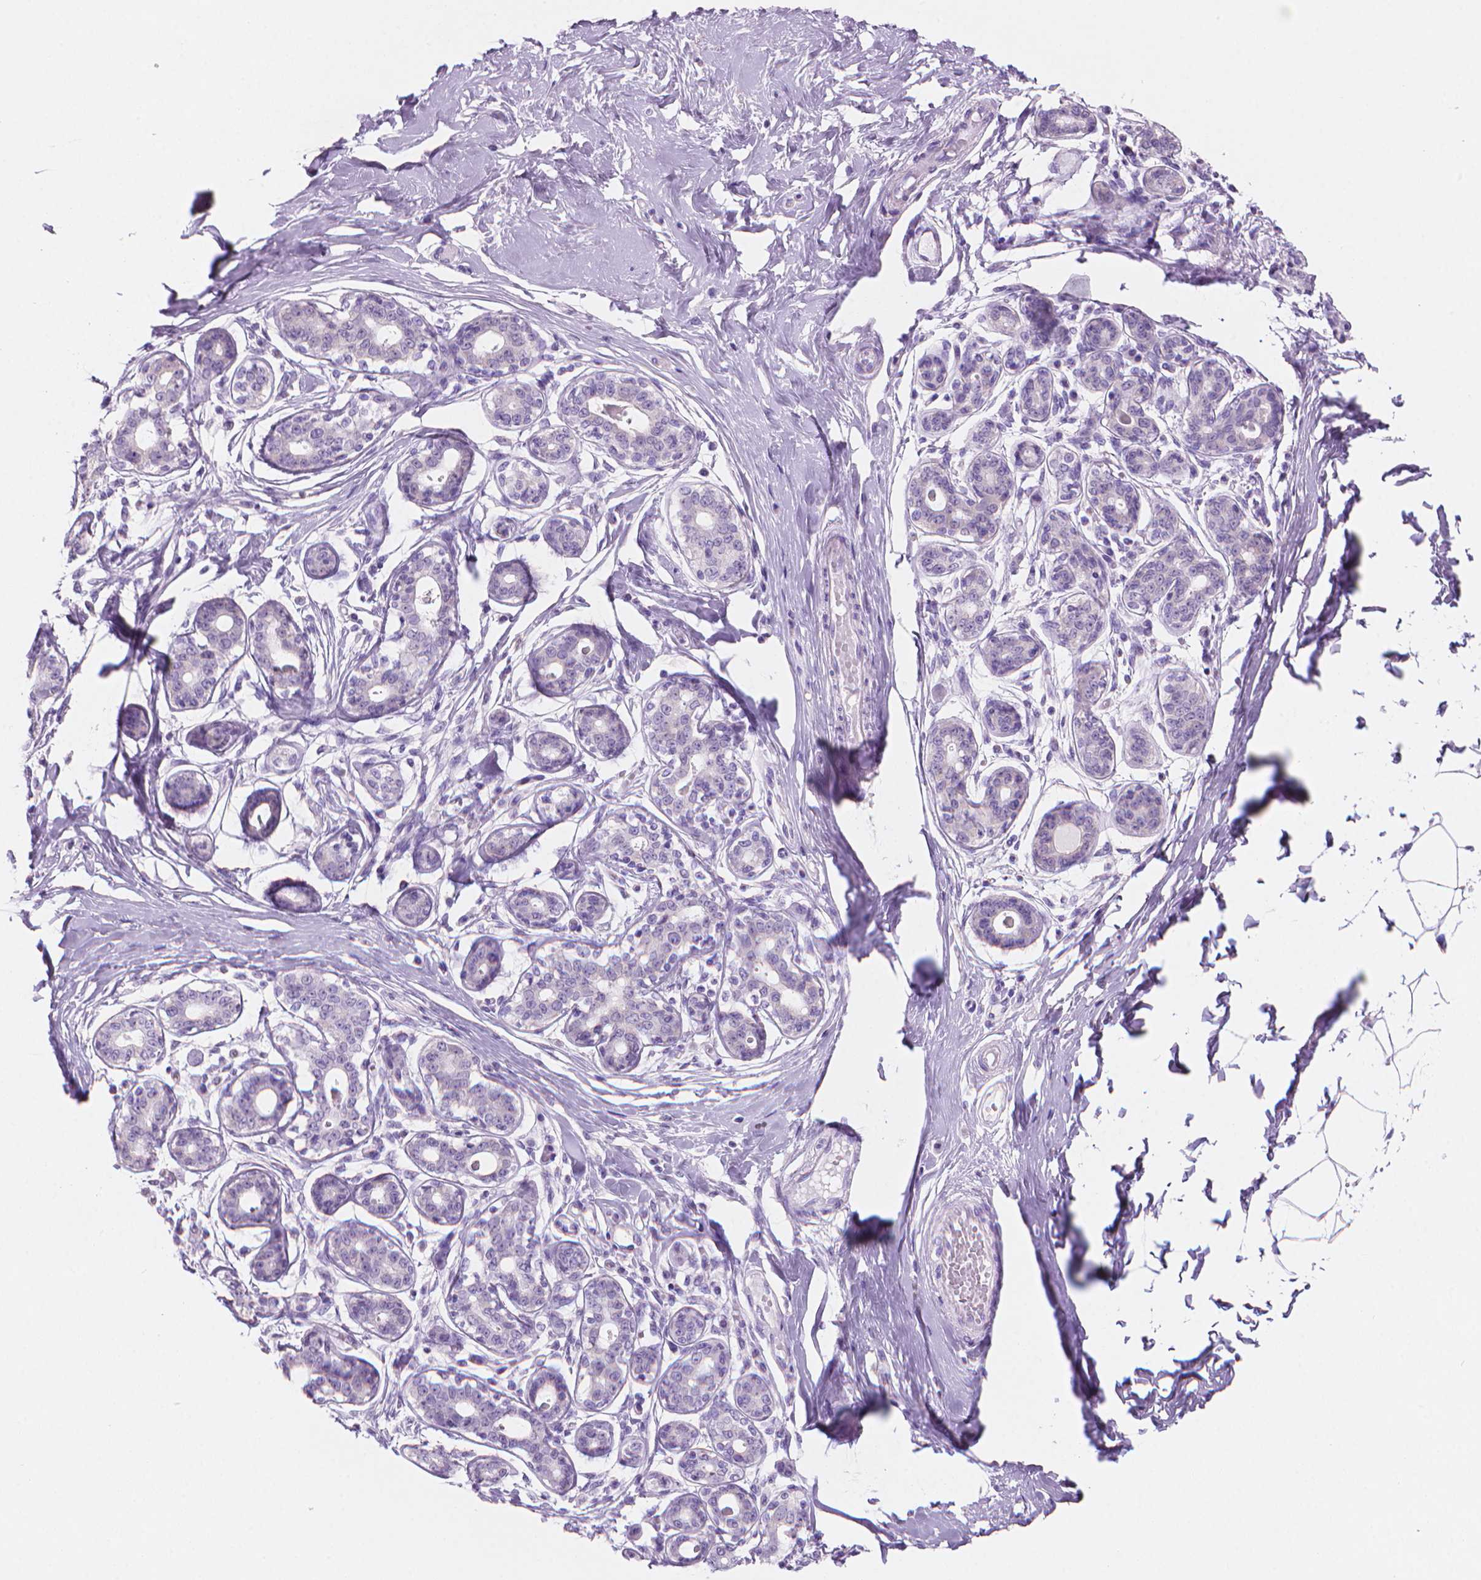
{"staining": {"intensity": "negative", "quantity": "none", "location": "none"}, "tissue": "breast", "cell_type": "Adipocytes", "image_type": "normal", "snomed": [{"axis": "morphology", "description": "Normal tissue, NOS"}, {"axis": "topography", "description": "Skin"}, {"axis": "topography", "description": "Breast"}], "caption": "A high-resolution photomicrograph shows immunohistochemistry staining of normal breast, which shows no significant positivity in adipocytes.", "gene": "ENSG00000187186", "patient": {"sex": "female", "age": 43}}